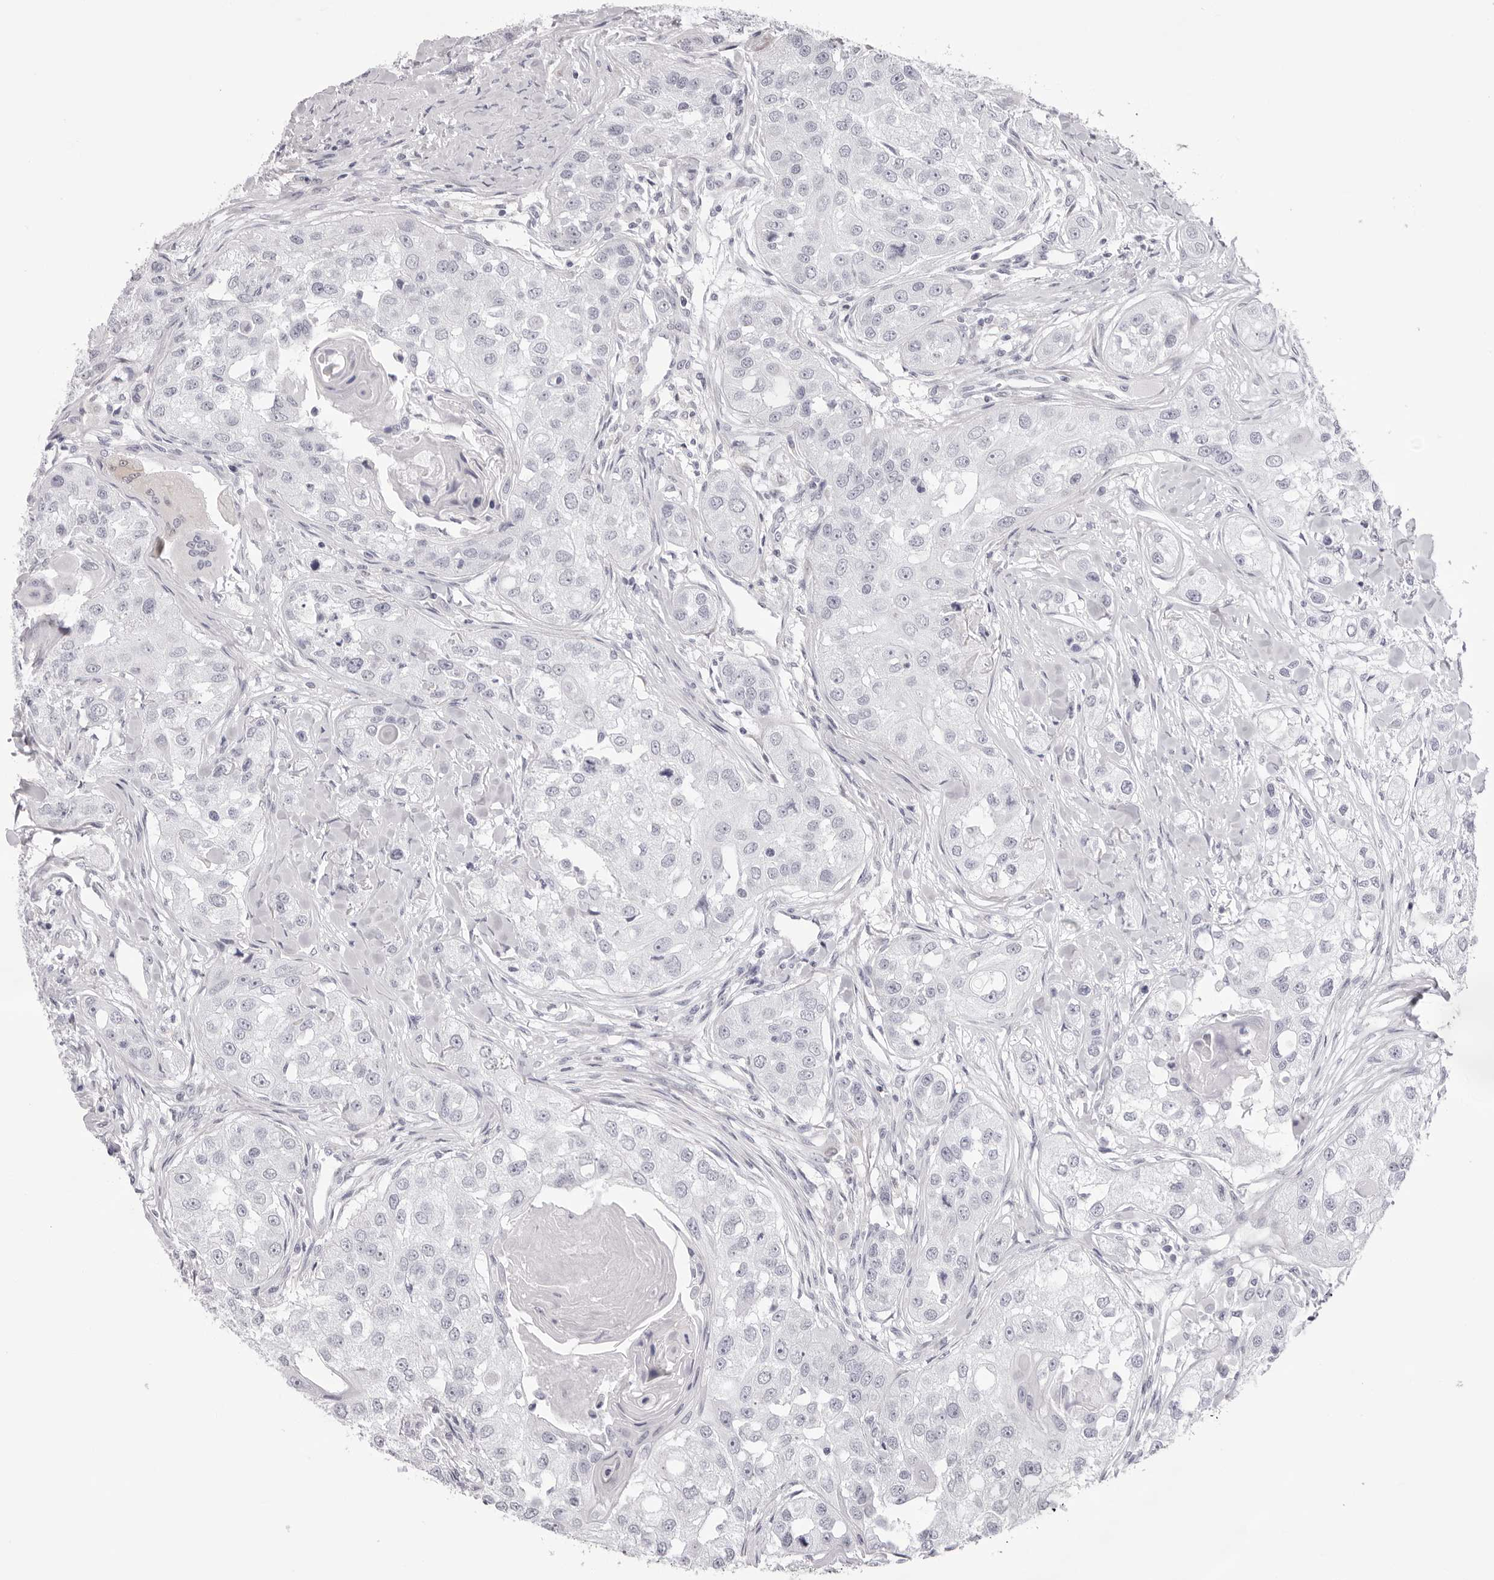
{"staining": {"intensity": "negative", "quantity": "none", "location": "none"}, "tissue": "head and neck cancer", "cell_type": "Tumor cells", "image_type": "cancer", "snomed": [{"axis": "morphology", "description": "Normal tissue, NOS"}, {"axis": "morphology", "description": "Squamous cell carcinoma, NOS"}, {"axis": "topography", "description": "Skeletal muscle"}, {"axis": "topography", "description": "Head-Neck"}], "caption": "The histopathology image demonstrates no staining of tumor cells in head and neck cancer (squamous cell carcinoma).", "gene": "SMIM2", "patient": {"sex": "male", "age": 51}}